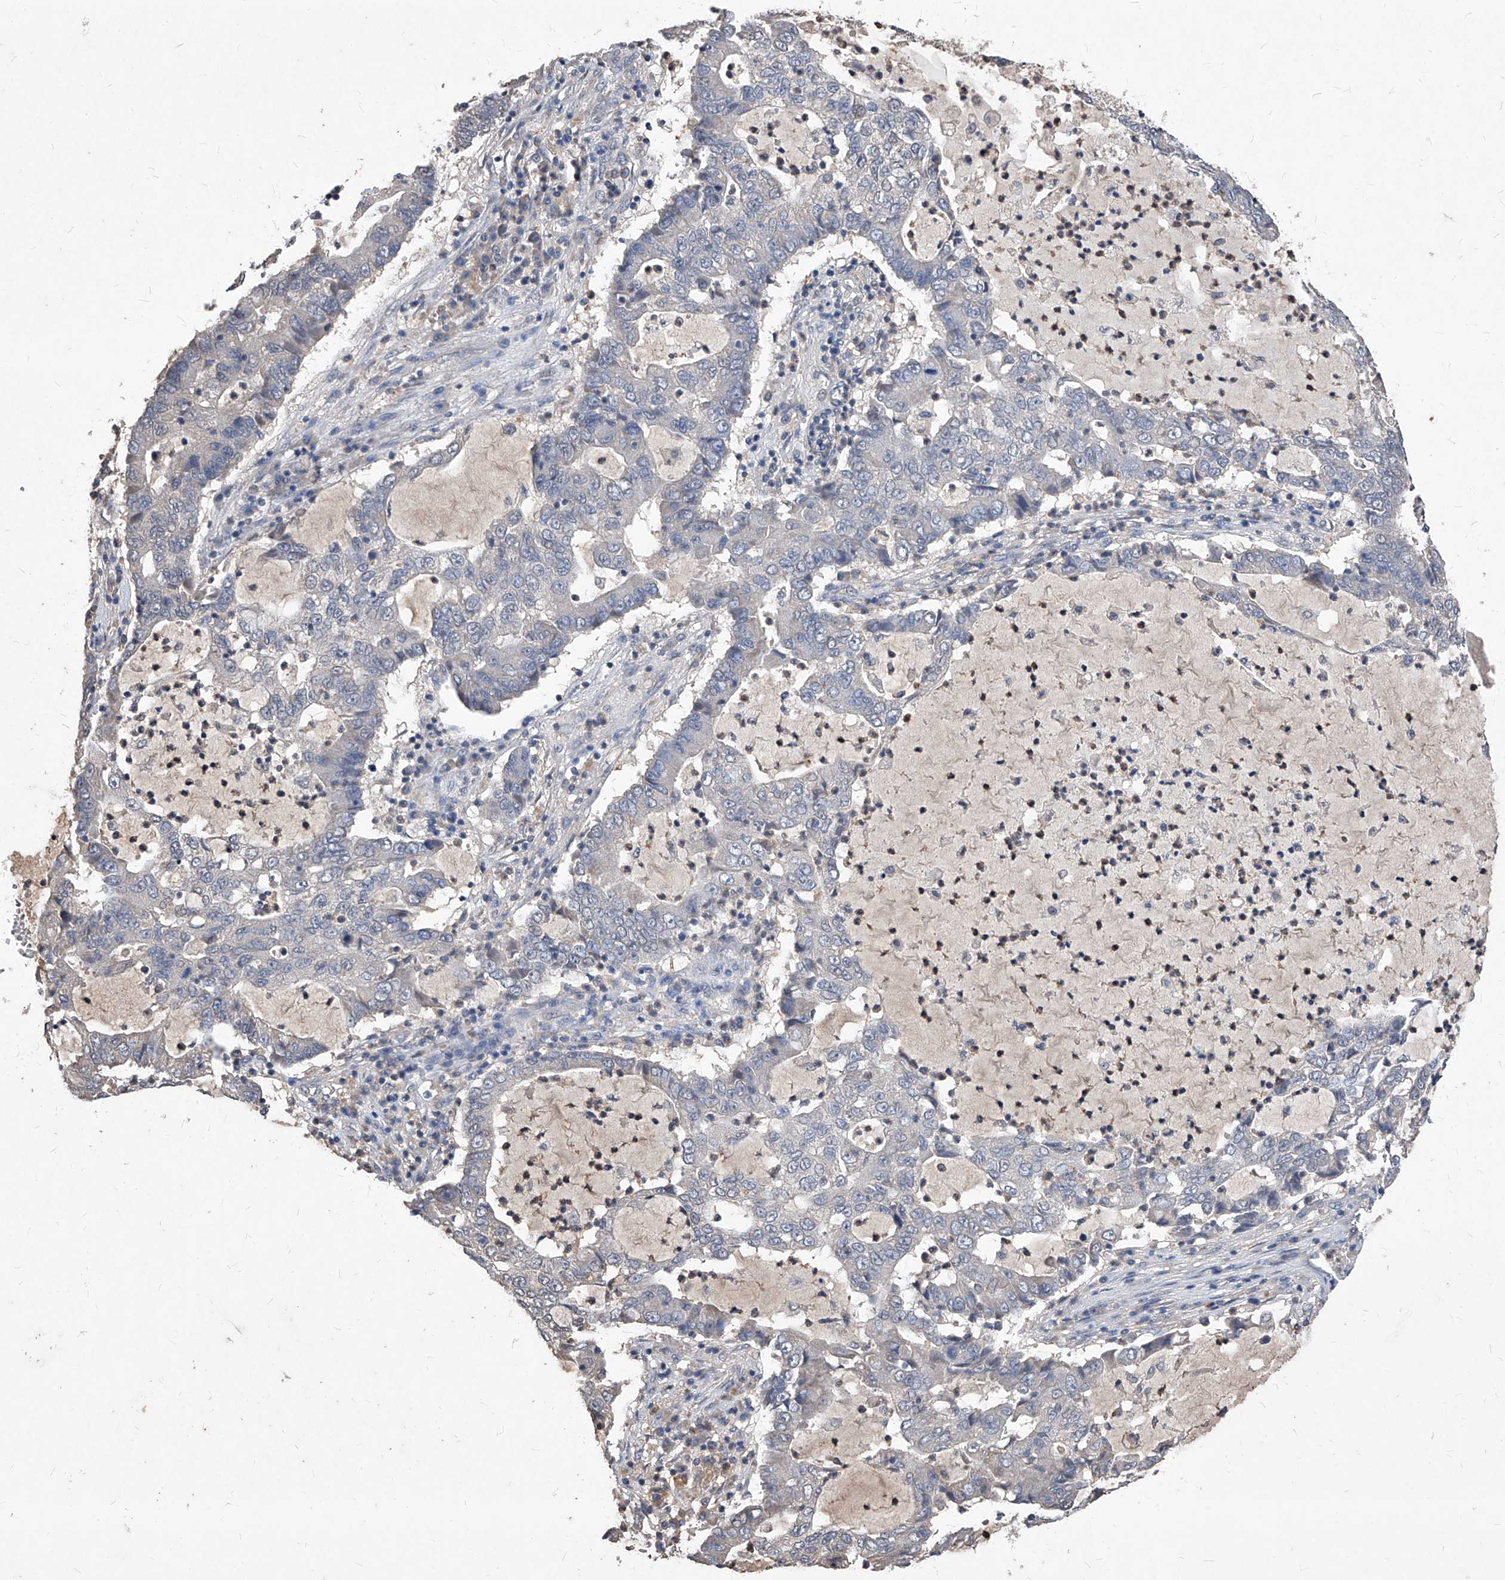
{"staining": {"intensity": "negative", "quantity": "none", "location": "none"}, "tissue": "lung cancer", "cell_type": "Tumor cells", "image_type": "cancer", "snomed": [{"axis": "morphology", "description": "Adenocarcinoma, NOS"}, {"axis": "topography", "description": "Lung"}], "caption": "A histopathology image of human lung adenocarcinoma is negative for staining in tumor cells.", "gene": "SYNGR1", "patient": {"sex": "female", "age": 51}}